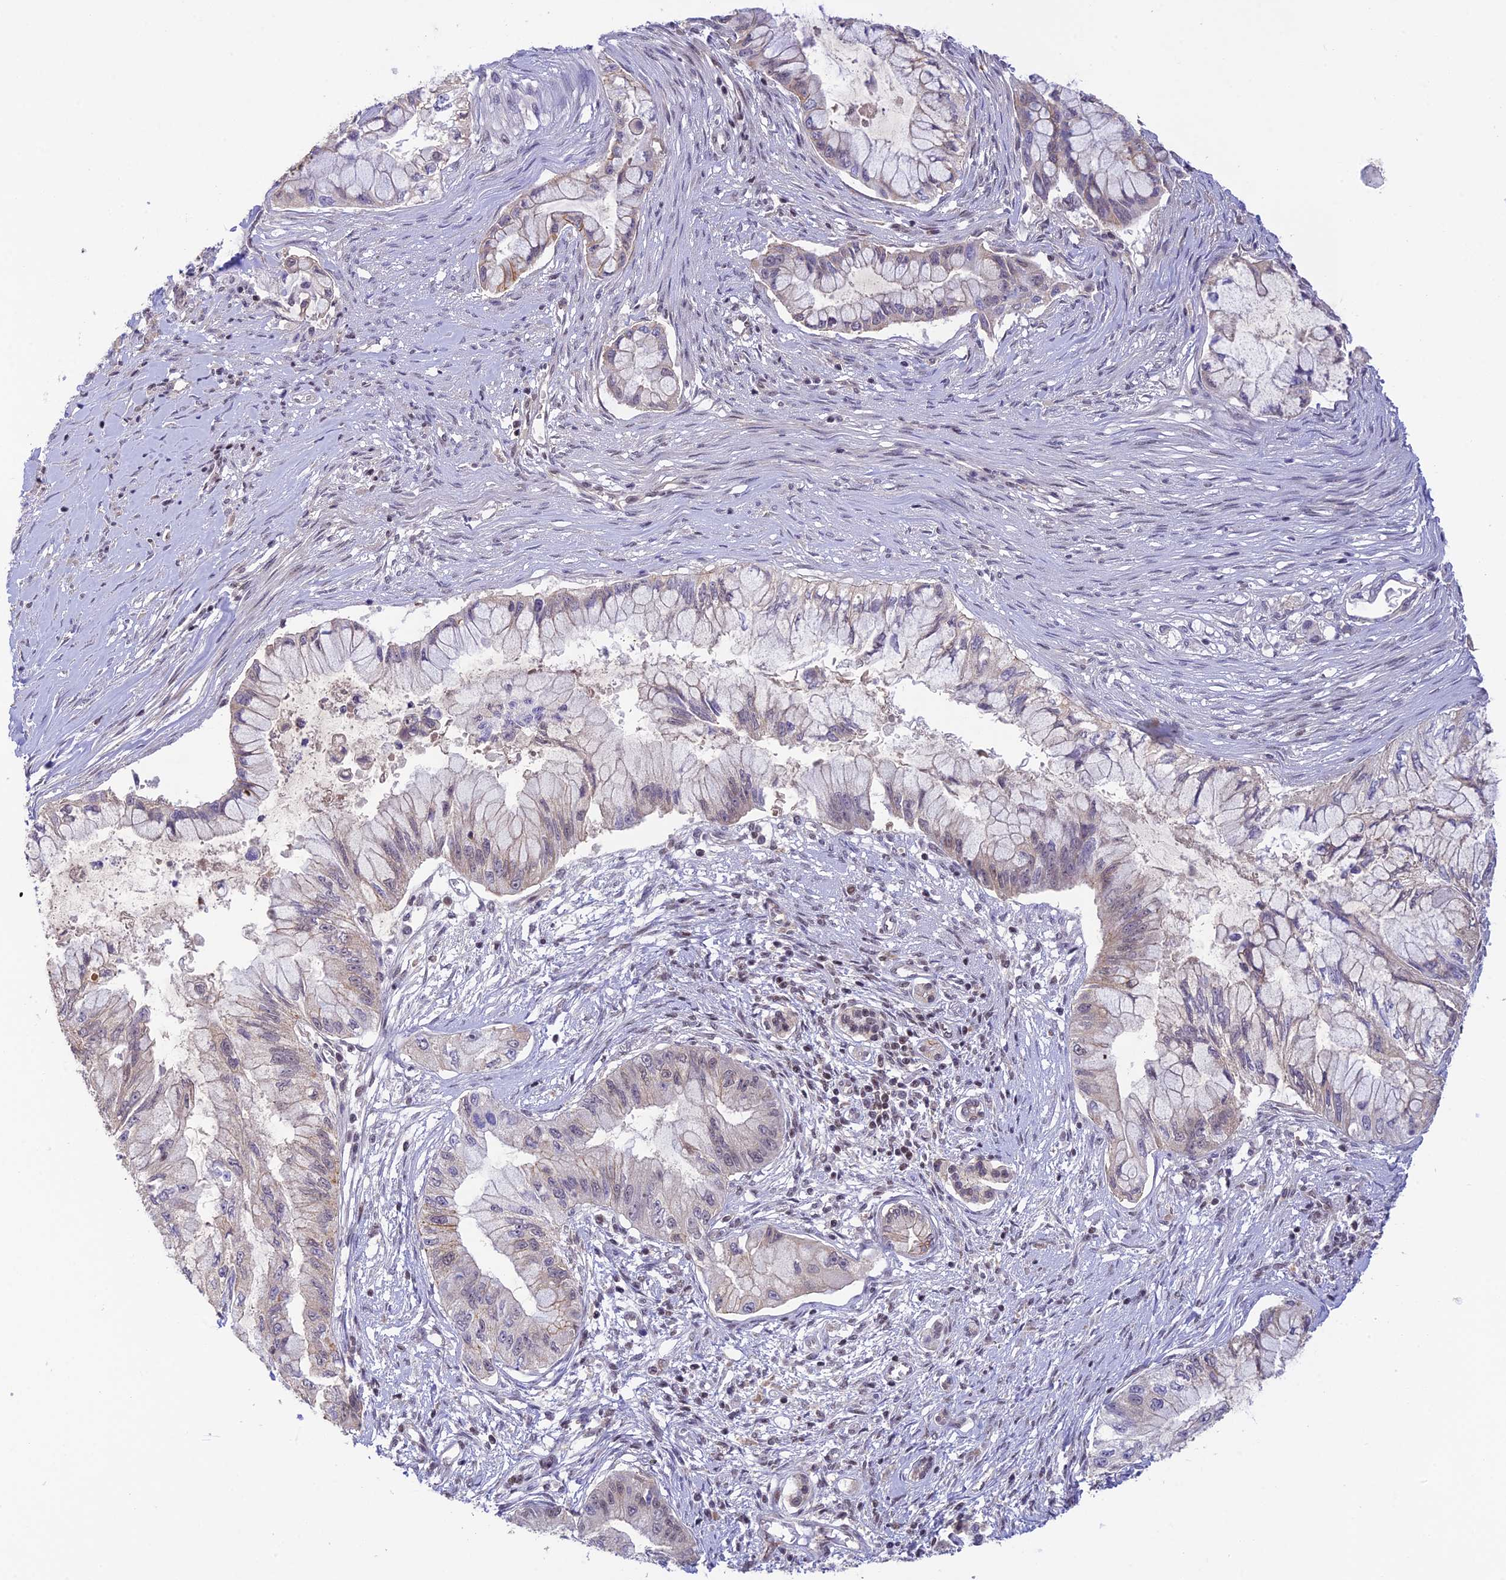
{"staining": {"intensity": "weak", "quantity": "<25%", "location": "cytoplasmic/membranous"}, "tissue": "pancreatic cancer", "cell_type": "Tumor cells", "image_type": "cancer", "snomed": [{"axis": "morphology", "description": "Adenocarcinoma, NOS"}, {"axis": "topography", "description": "Pancreas"}], "caption": "Tumor cells show no significant protein expression in adenocarcinoma (pancreatic).", "gene": "THAP11", "patient": {"sex": "male", "age": 48}}